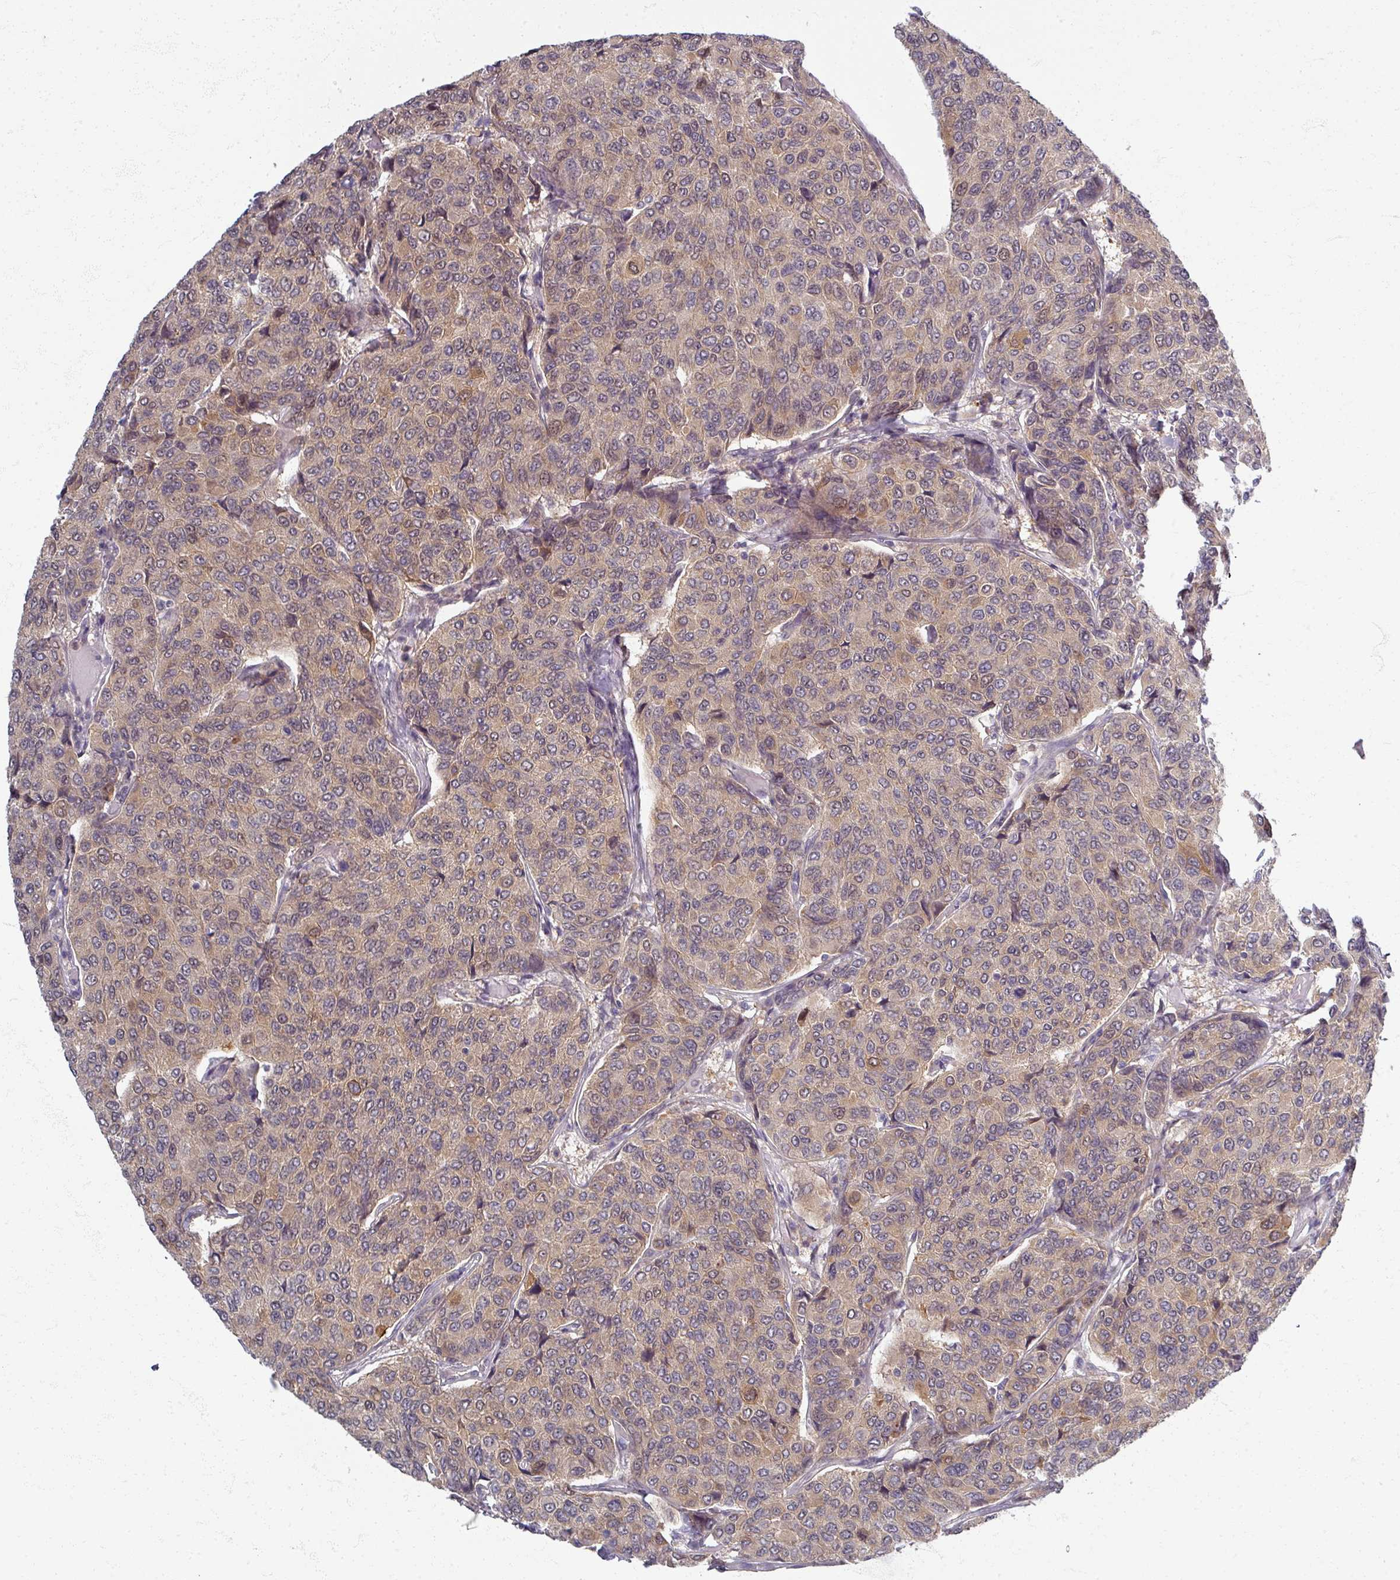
{"staining": {"intensity": "moderate", "quantity": "25%-75%", "location": "cytoplasmic/membranous"}, "tissue": "breast cancer", "cell_type": "Tumor cells", "image_type": "cancer", "snomed": [{"axis": "morphology", "description": "Duct carcinoma"}, {"axis": "topography", "description": "Breast"}], "caption": "Tumor cells exhibit medium levels of moderate cytoplasmic/membranous expression in approximately 25%-75% of cells in human breast invasive ductal carcinoma.", "gene": "TTLL7", "patient": {"sex": "female", "age": 55}}